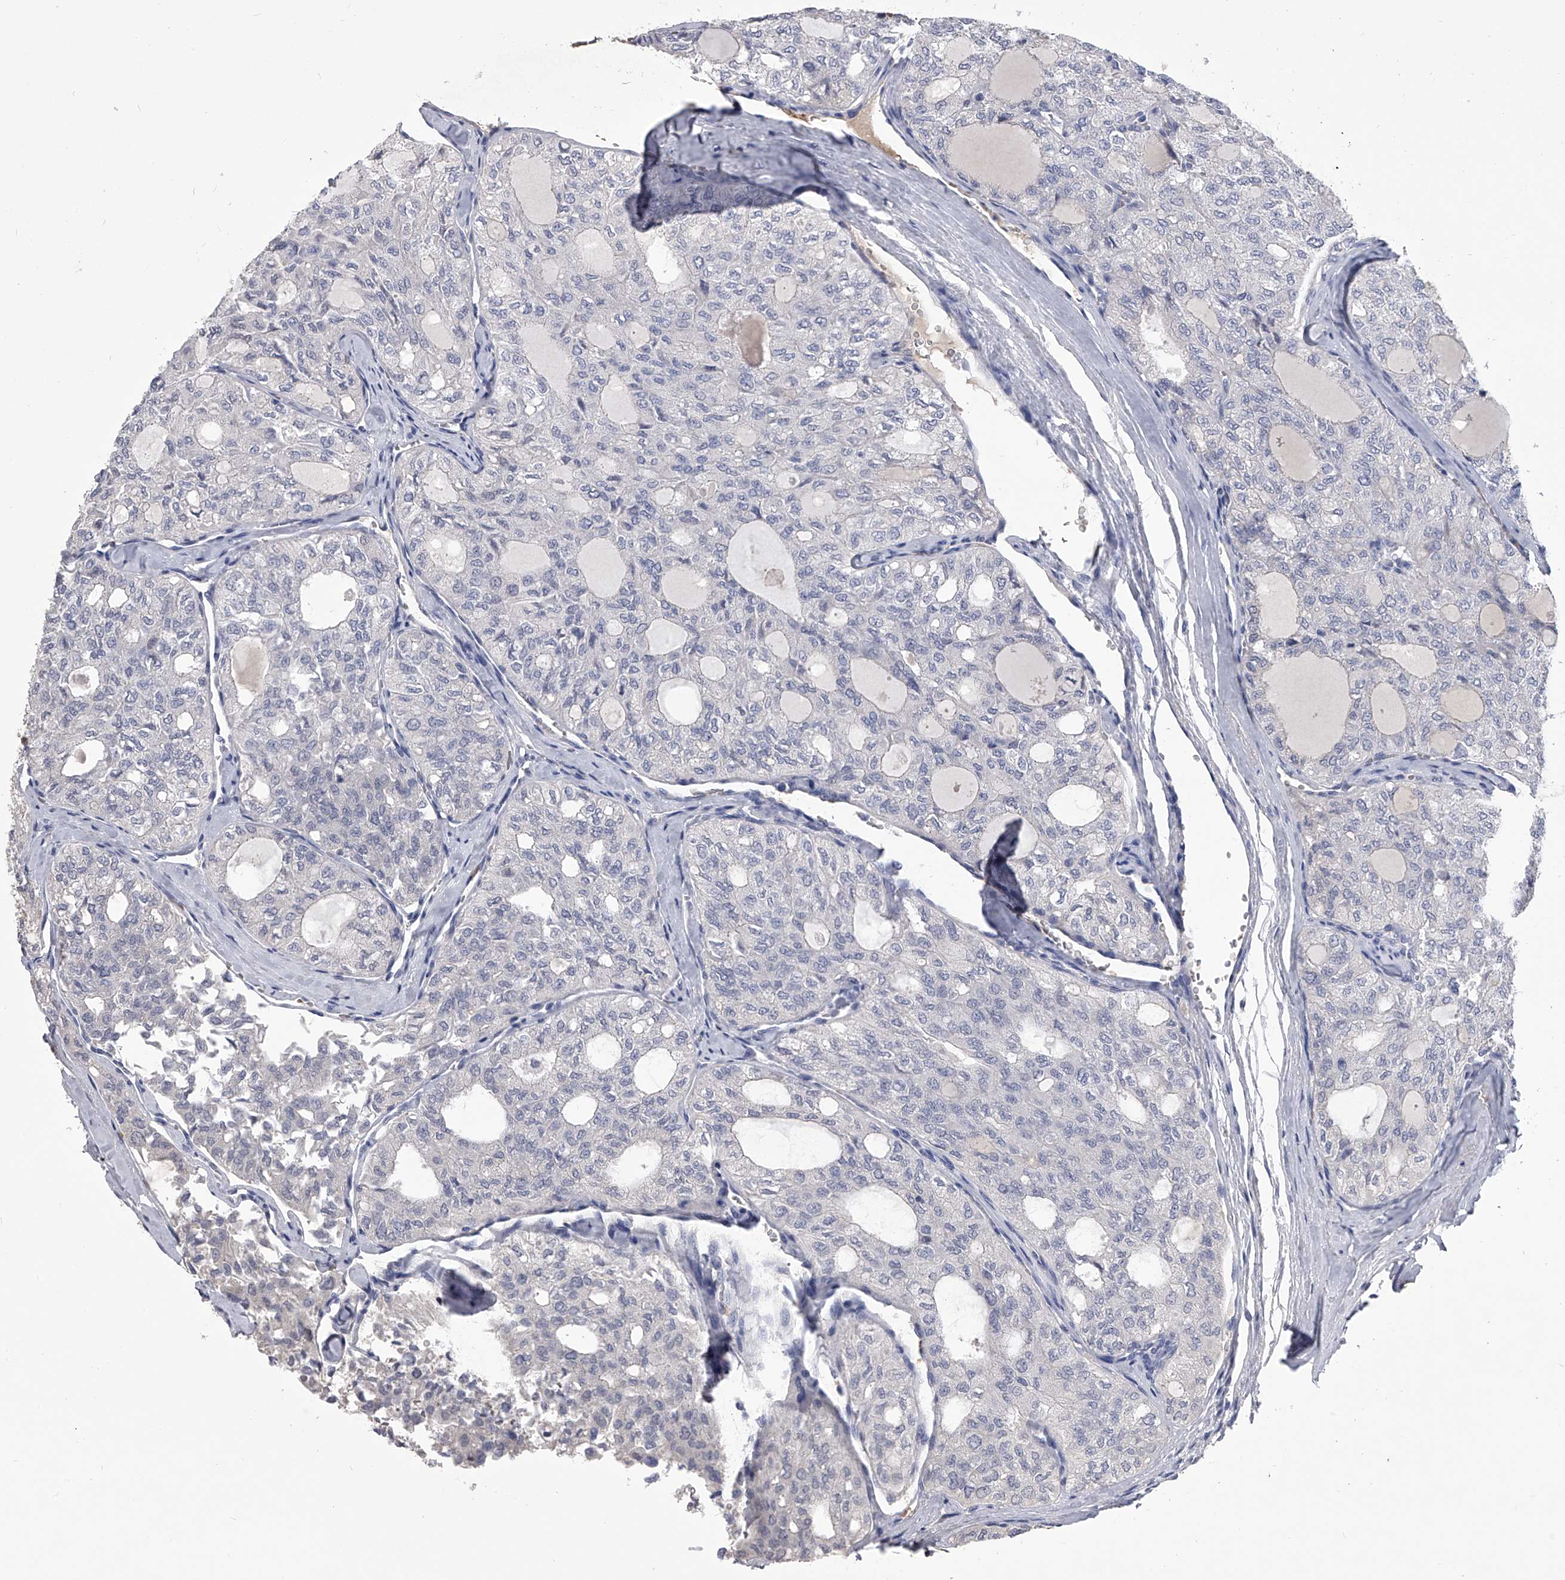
{"staining": {"intensity": "negative", "quantity": "none", "location": "none"}, "tissue": "thyroid cancer", "cell_type": "Tumor cells", "image_type": "cancer", "snomed": [{"axis": "morphology", "description": "Follicular adenoma carcinoma, NOS"}, {"axis": "topography", "description": "Thyroid gland"}], "caption": "Tumor cells are negative for protein expression in human thyroid cancer (follicular adenoma carcinoma). The staining was performed using DAB to visualize the protein expression in brown, while the nuclei were stained in blue with hematoxylin (Magnification: 20x).", "gene": "MDN1", "patient": {"sex": "male", "age": 75}}